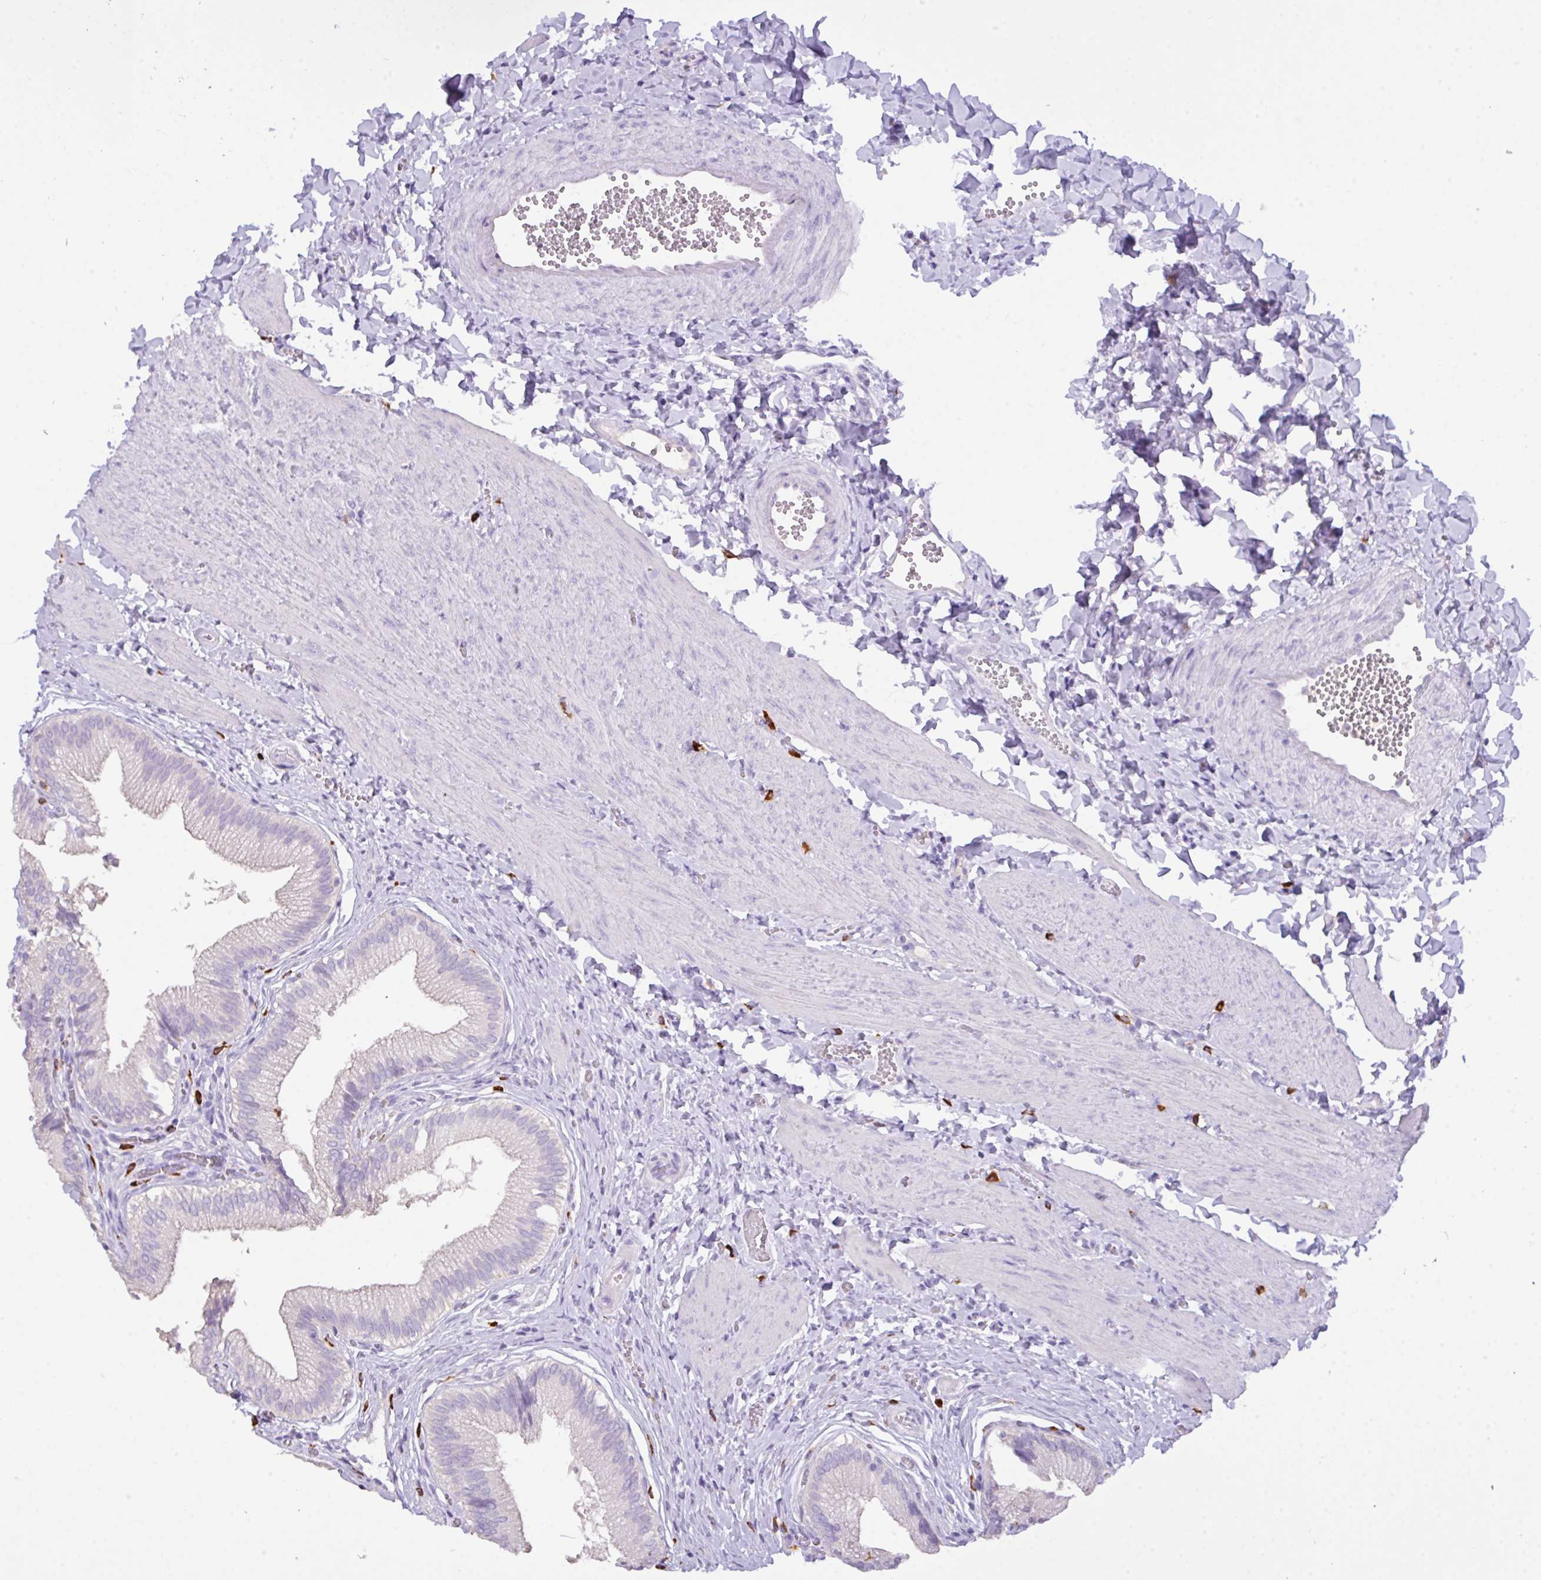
{"staining": {"intensity": "weak", "quantity": "<25%", "location": "cytoplasmic/membranous"}, "tissue": "gallbladder", "cell_type": "Glandular cells", "image_type": "normal", "snomed": [{"axis": "morphology", "description": "Normal tissue, NOS"}, {"axis": "topography", "description": "Gallbladder"}], "caption": "Unremarkable gallbladder was stained to show a protein in brown. There is no significant positivity in glandular cells. The staining was performed using DAB to visualize the protein expression in brown, while the nuclei were stained in blue with hematoxylin (Magnification: 20x).", "gene": "CST11", "patient": {"sex": "male", "age": 17}}